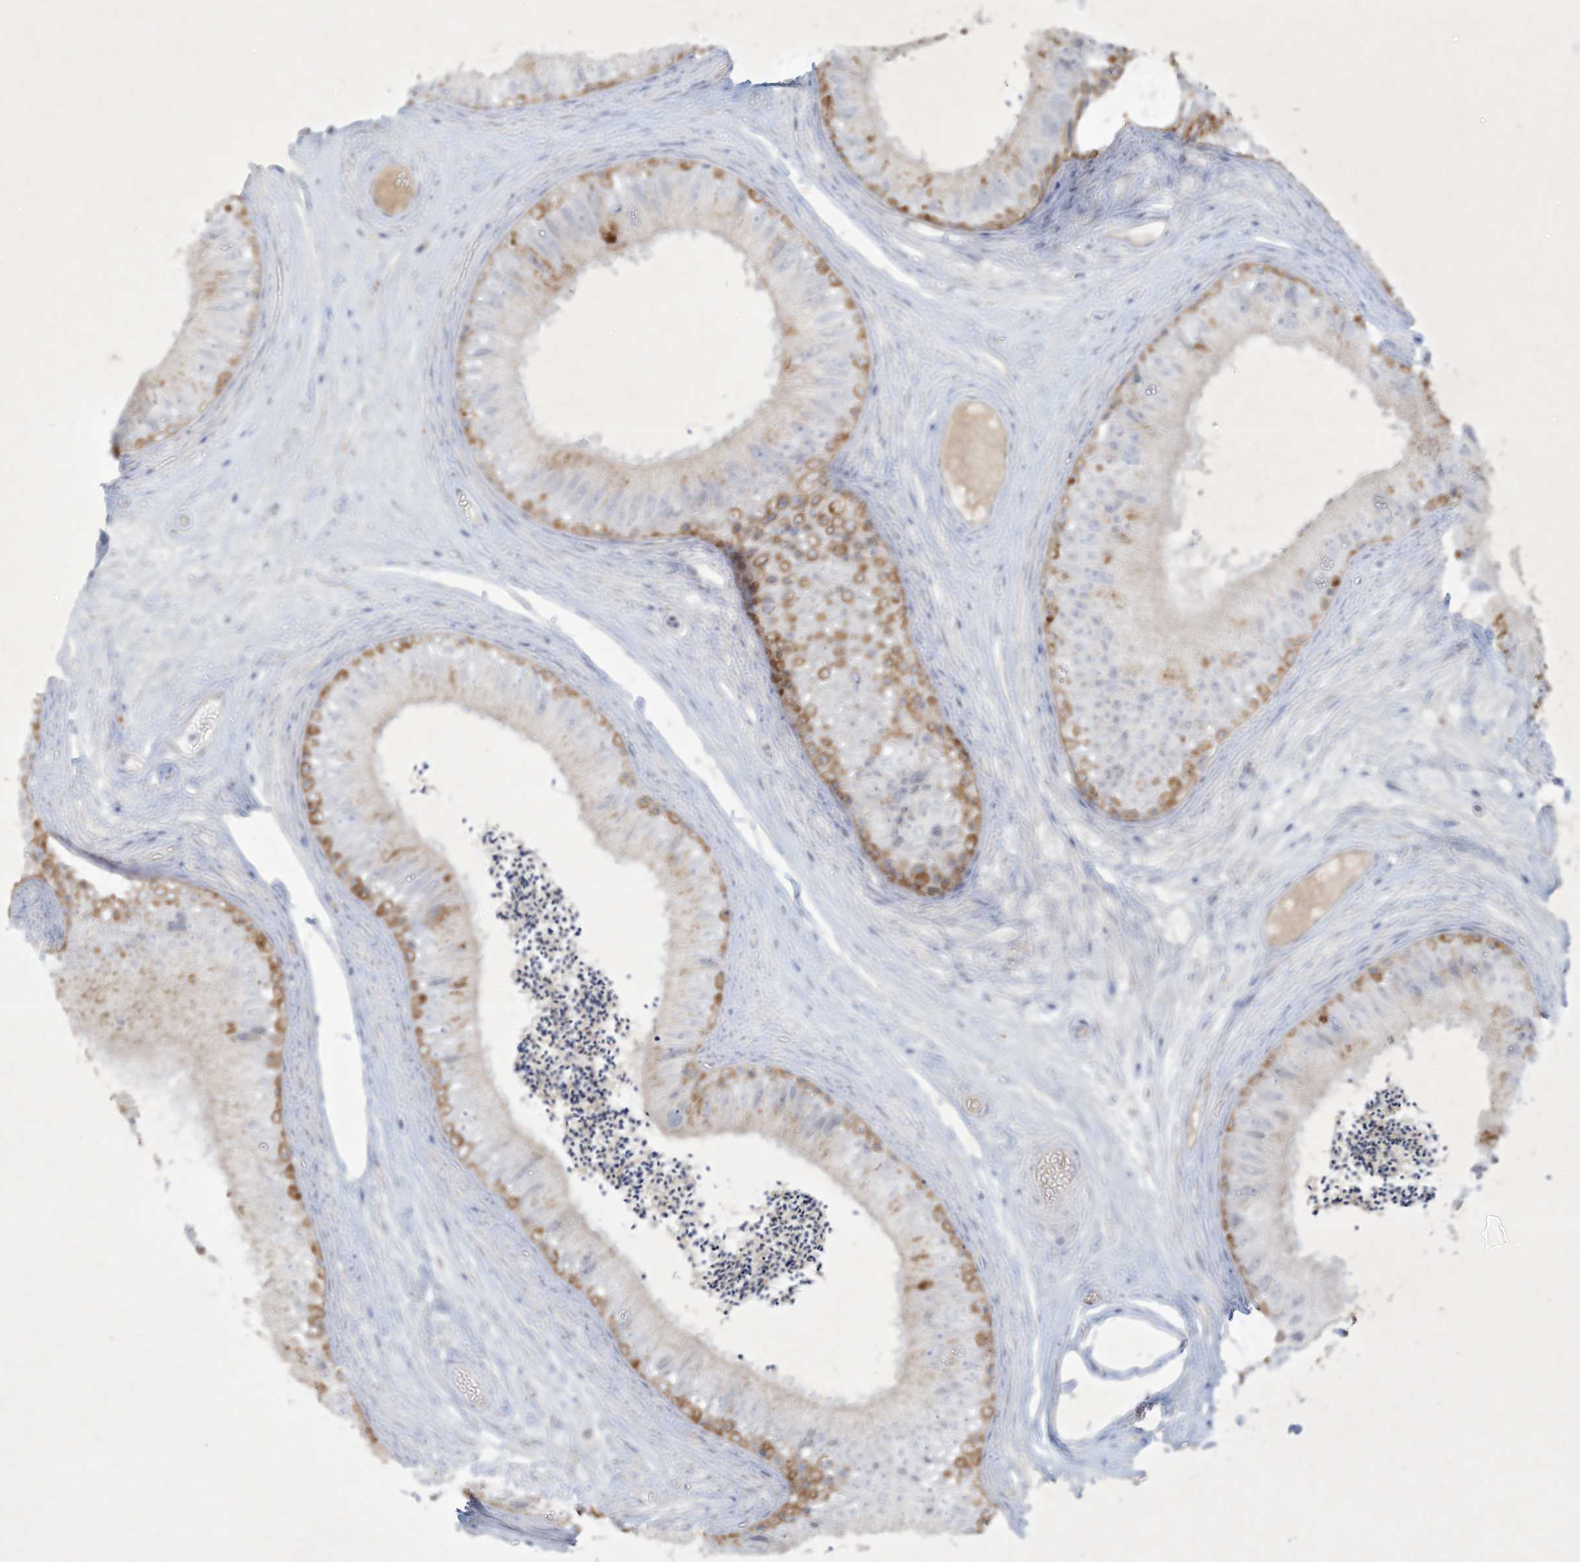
{"staining": {"intensity": "moderate", "quantity": "25%-75%", "location": "cytoplasmic/membranous"}, "tissue": "epididymis", "cell_type": "Glandular cells", "image_type": "normal", "snomed": [{"axis": "morphology", "description": "Normal tissue, NOS"}, {"axis": "topography", "description": "Epididymis"}], "caption": "Moderate cytoplasmic/membranous protein positivity is appreciated in approximately 25%-75% of glandular cells in epididymis.", "gene": "CCDC24", "patient": {"sex": "male", "age": 77}}